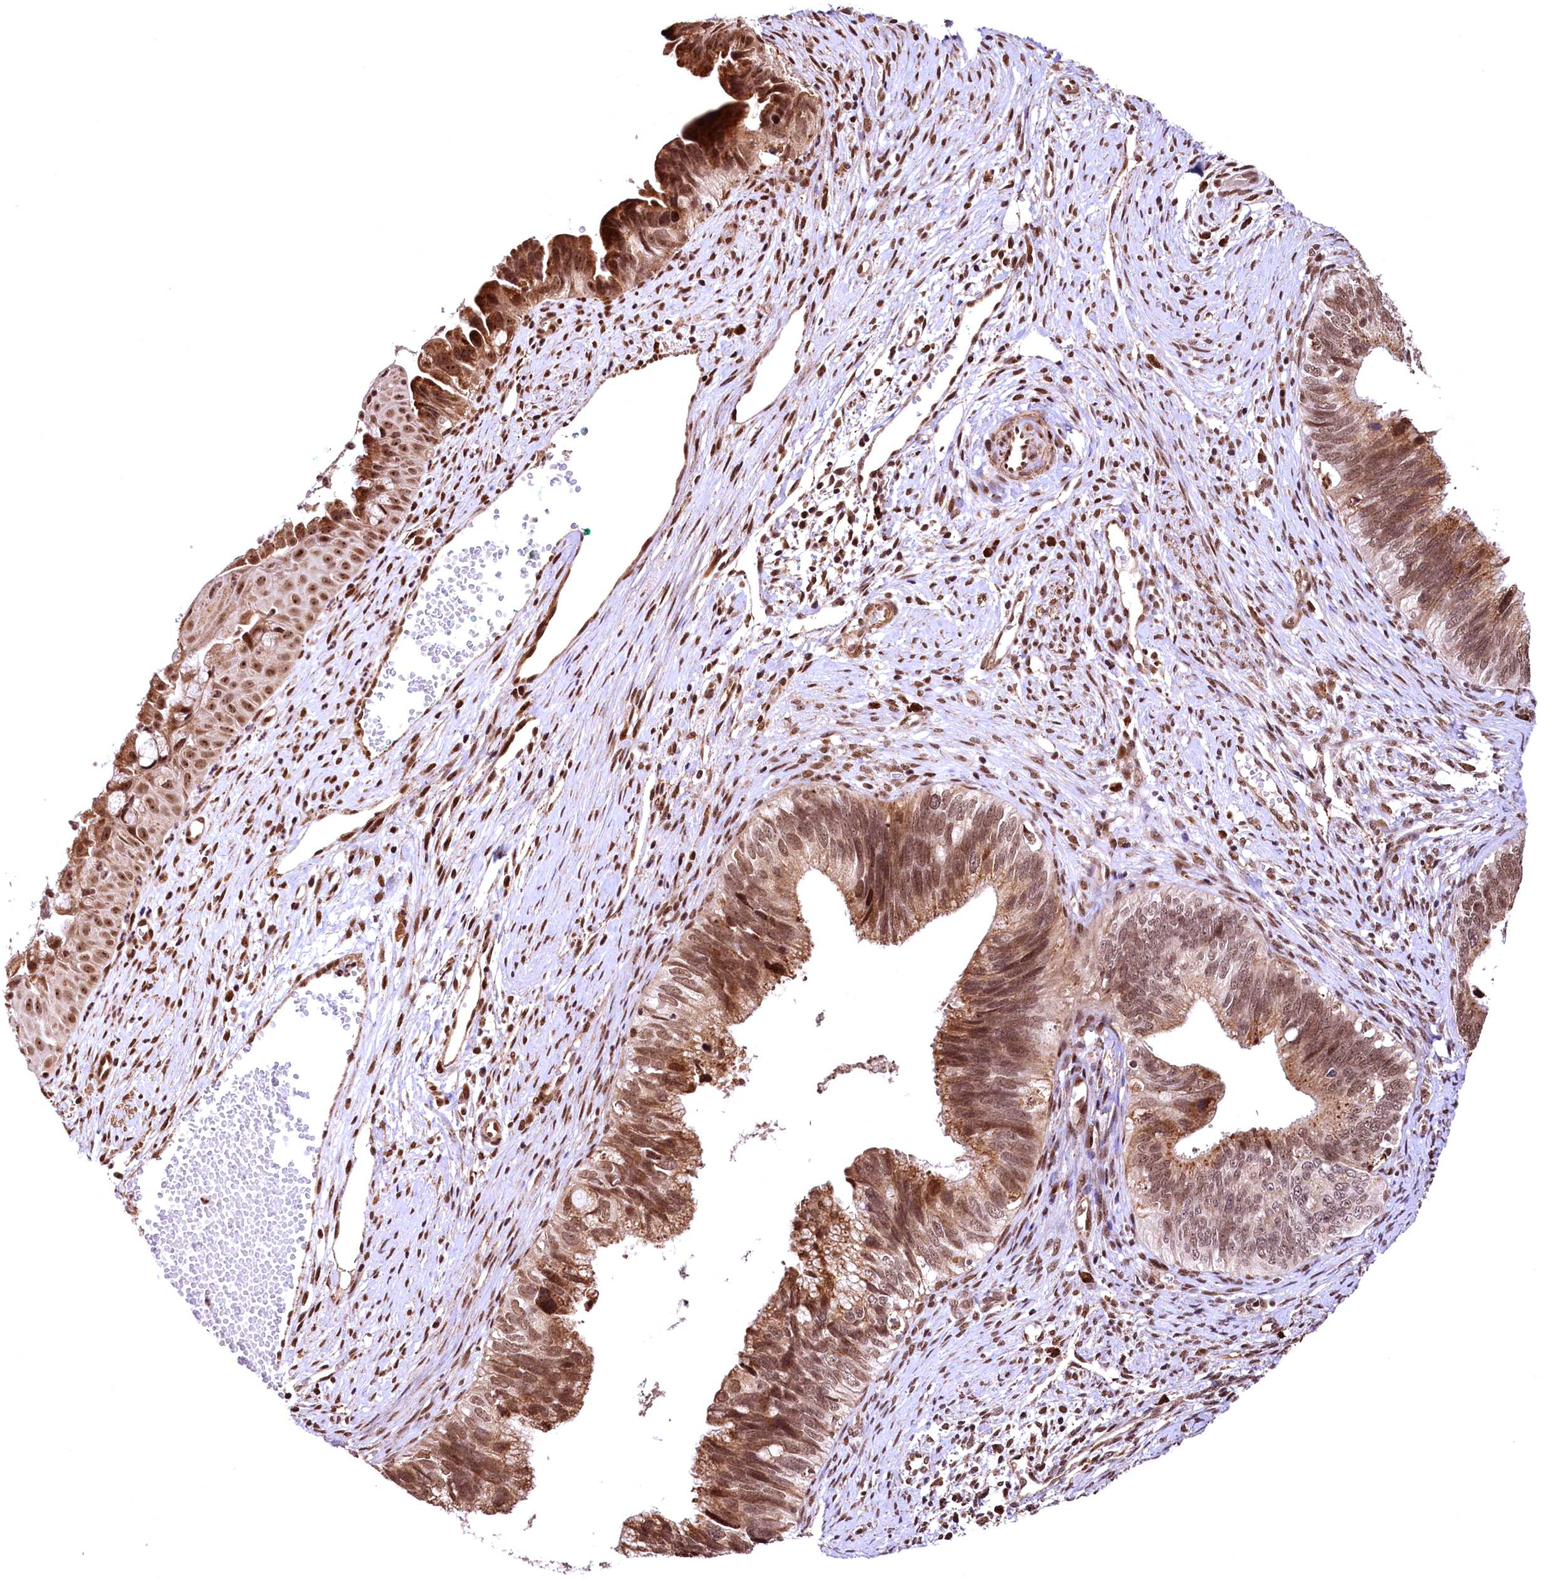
{"staining": {"intensity": "moderate", "quantity": ">75%", "location": "nuclear"}, "tissue": "cervical cancer", "cell_type": "Tumor cells", "image_type": "cancer", "snomed": [{"axis": "morphology", "description": "Adenocarcinoma, NOS"}, {"axis": "topography", "description": "Cervix"}], "caption": "An immunohistochemistry histopathology image of tumor tissue is shown. Protein staining in brown highlights moderate nuclear positivity in cervical cancer (adenocarcinoma) within tumor cells.", "gene": "PDS5B", "patient": {"sex": "female", "age": 42}}